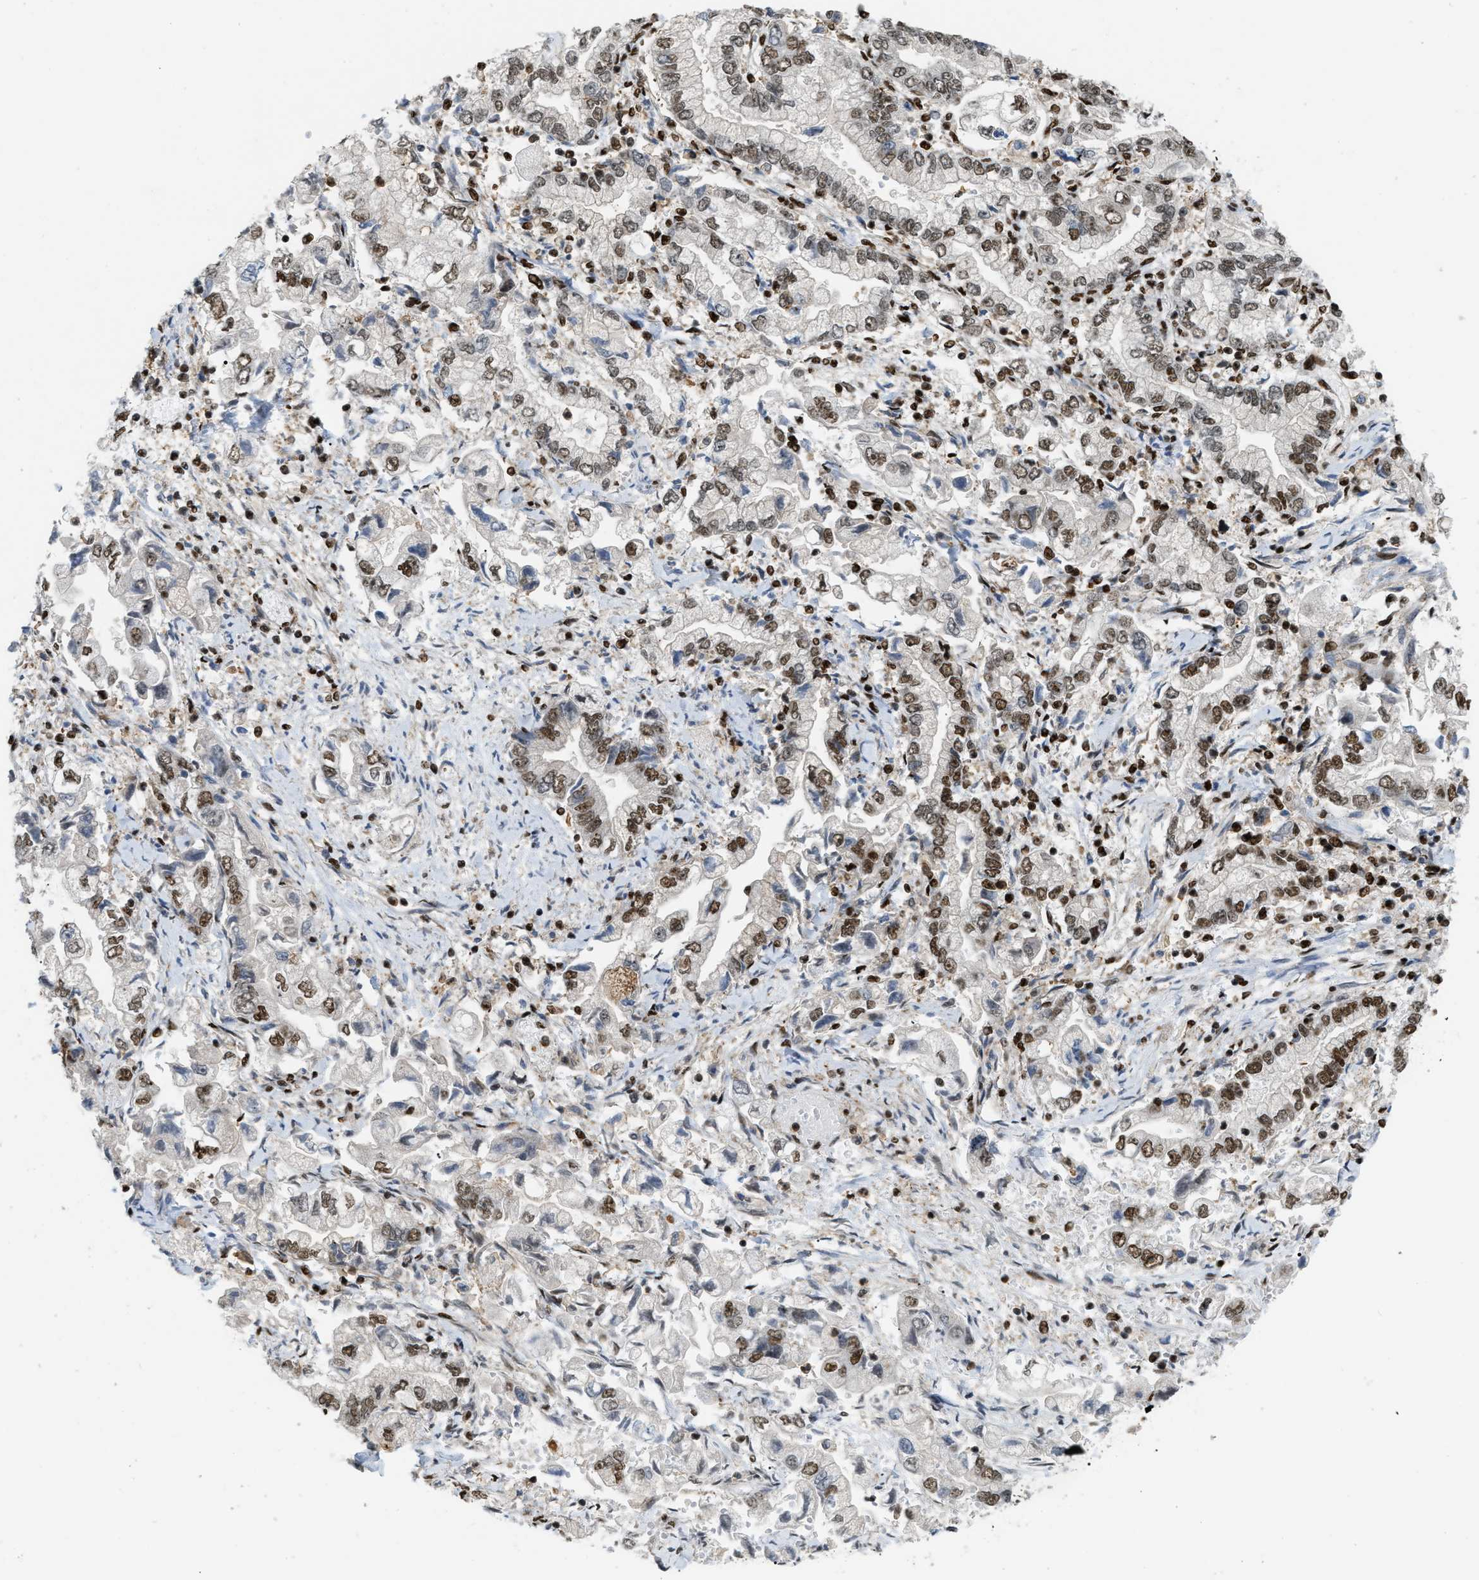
{"staining": {"intensity": "moderate", "quantity": ">75%", "location": "nuclear"}, "tissue": "stomach cancer", "cell_type": "Tumor cells", "image_type": "cancer", "snomed": [{"axis": "morphology", "description": "Normal tissue, NOS"}, {"axis": "morphology", "description": "Adenocarcinoma, NOS"}, {"axis": "topography", "description": "Stomach"}], "caption": "Stomach adenocarcinoma tissue reveals moderate nuclear staining in approximately >75% of tumor cells, visualized by immunohistochemistry.", "gene": "NUMA1", "patient": {"sex": "male", "age": 62}}